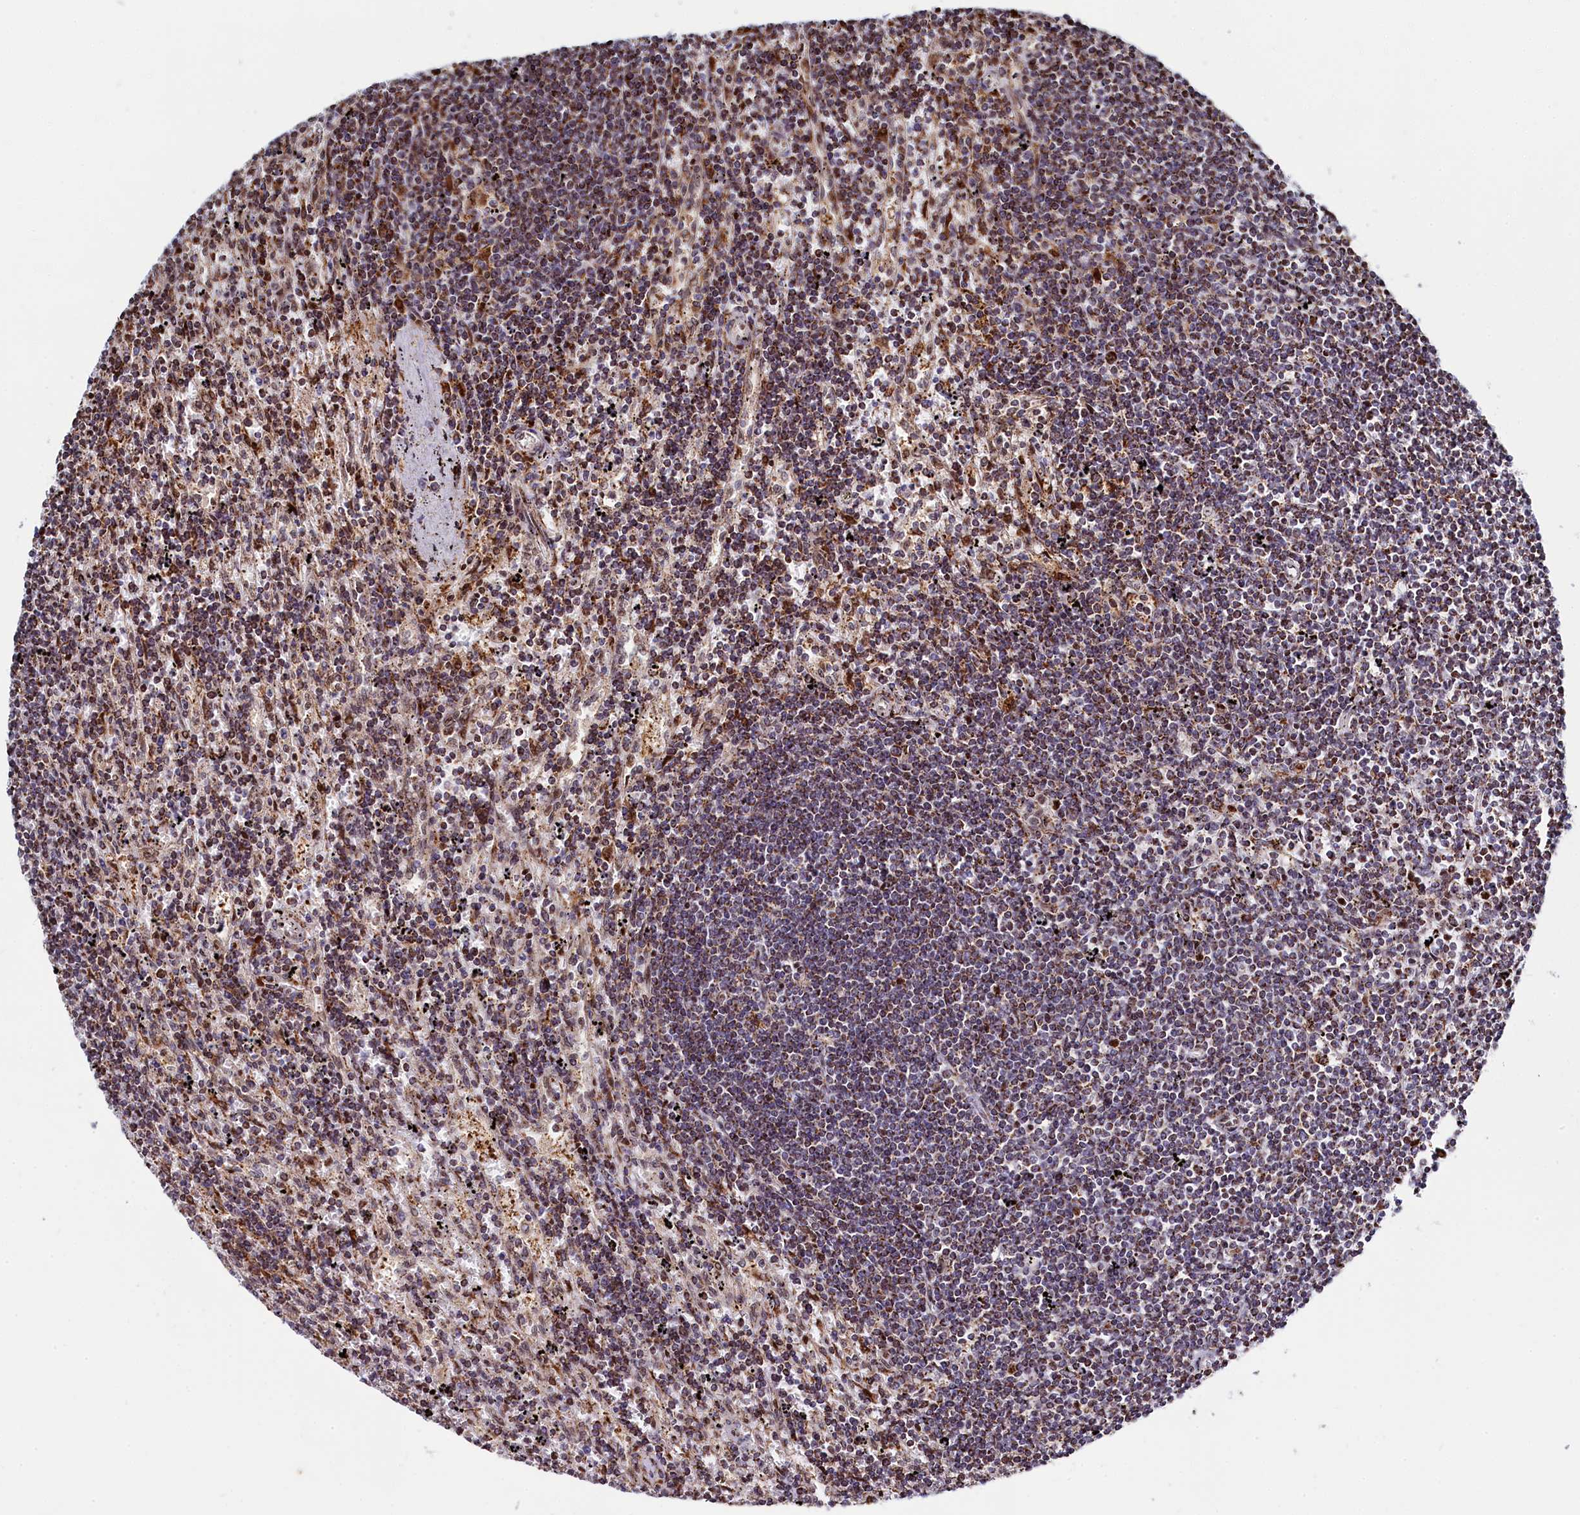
{"staining": {"intensity": "moderate", "quantity": "25%-75%", "location": "cytoplasmic/membranous"}, "tissue": "lymphoma", "cell_type": "Tumor cells", "image_type": "cancer", "snomed": [{"axis": "morphology", "description": "Malignant lymphoma, non-Hodgkin's type, Low grade"}, {"axis": "topography", "description": "Spleen"}], "caption": "High-magnification brightfield microscopy of malignant lymphoma, non-Hodgkin's type (low-grade) stained with DAB (brown) and counterstained with hematoxylin (blue). tumor cells exhibit moderate cytoplasmic/membranous staining is appreciated in approximately25%-75% of cells.", "gene": "HDGFL3", "patient": {"sex": "male", "age": 76}}